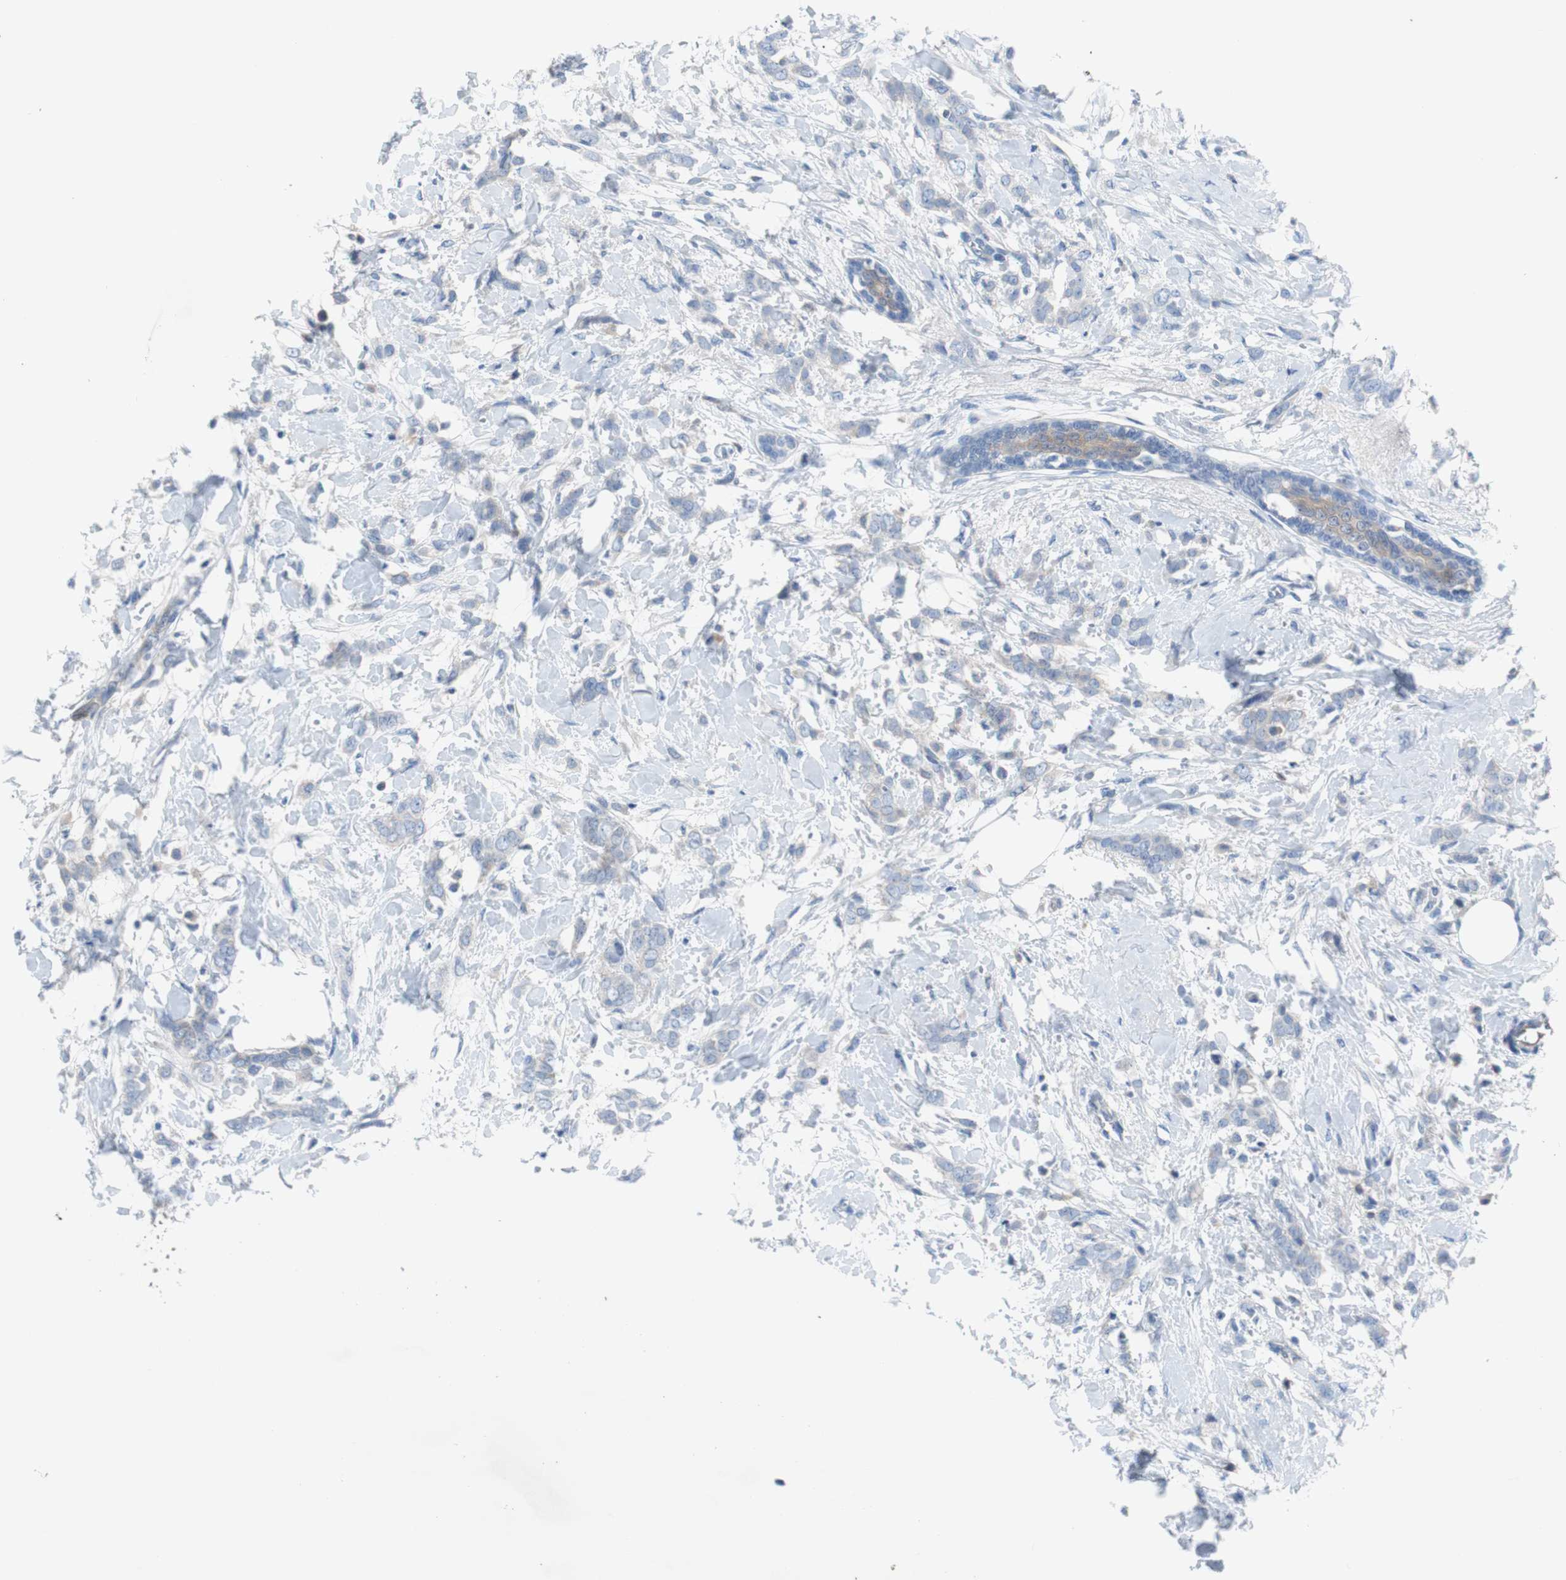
{"staining": {"intensity": "weak", "quantity": "<25%", "location": "cytoplasmic/membranous"}, "tissue": "breast cancer", "cell_type": "Tumor cells", "image_type": "cancer", "snomed": [{"axis": "morphology", "description": "Lobular carcinoma, in situ"}, {"axis": "morphology", "description": "Lobular carcinoma"}, {"axis": "topography", "description": "Breast"}], "caption": "A histopathology image of human breast lobular carcinoma in situ is negative for staining in tumor cells.", "gene": "EEF2K", "patient": {"sex": "female", "age": 41}}